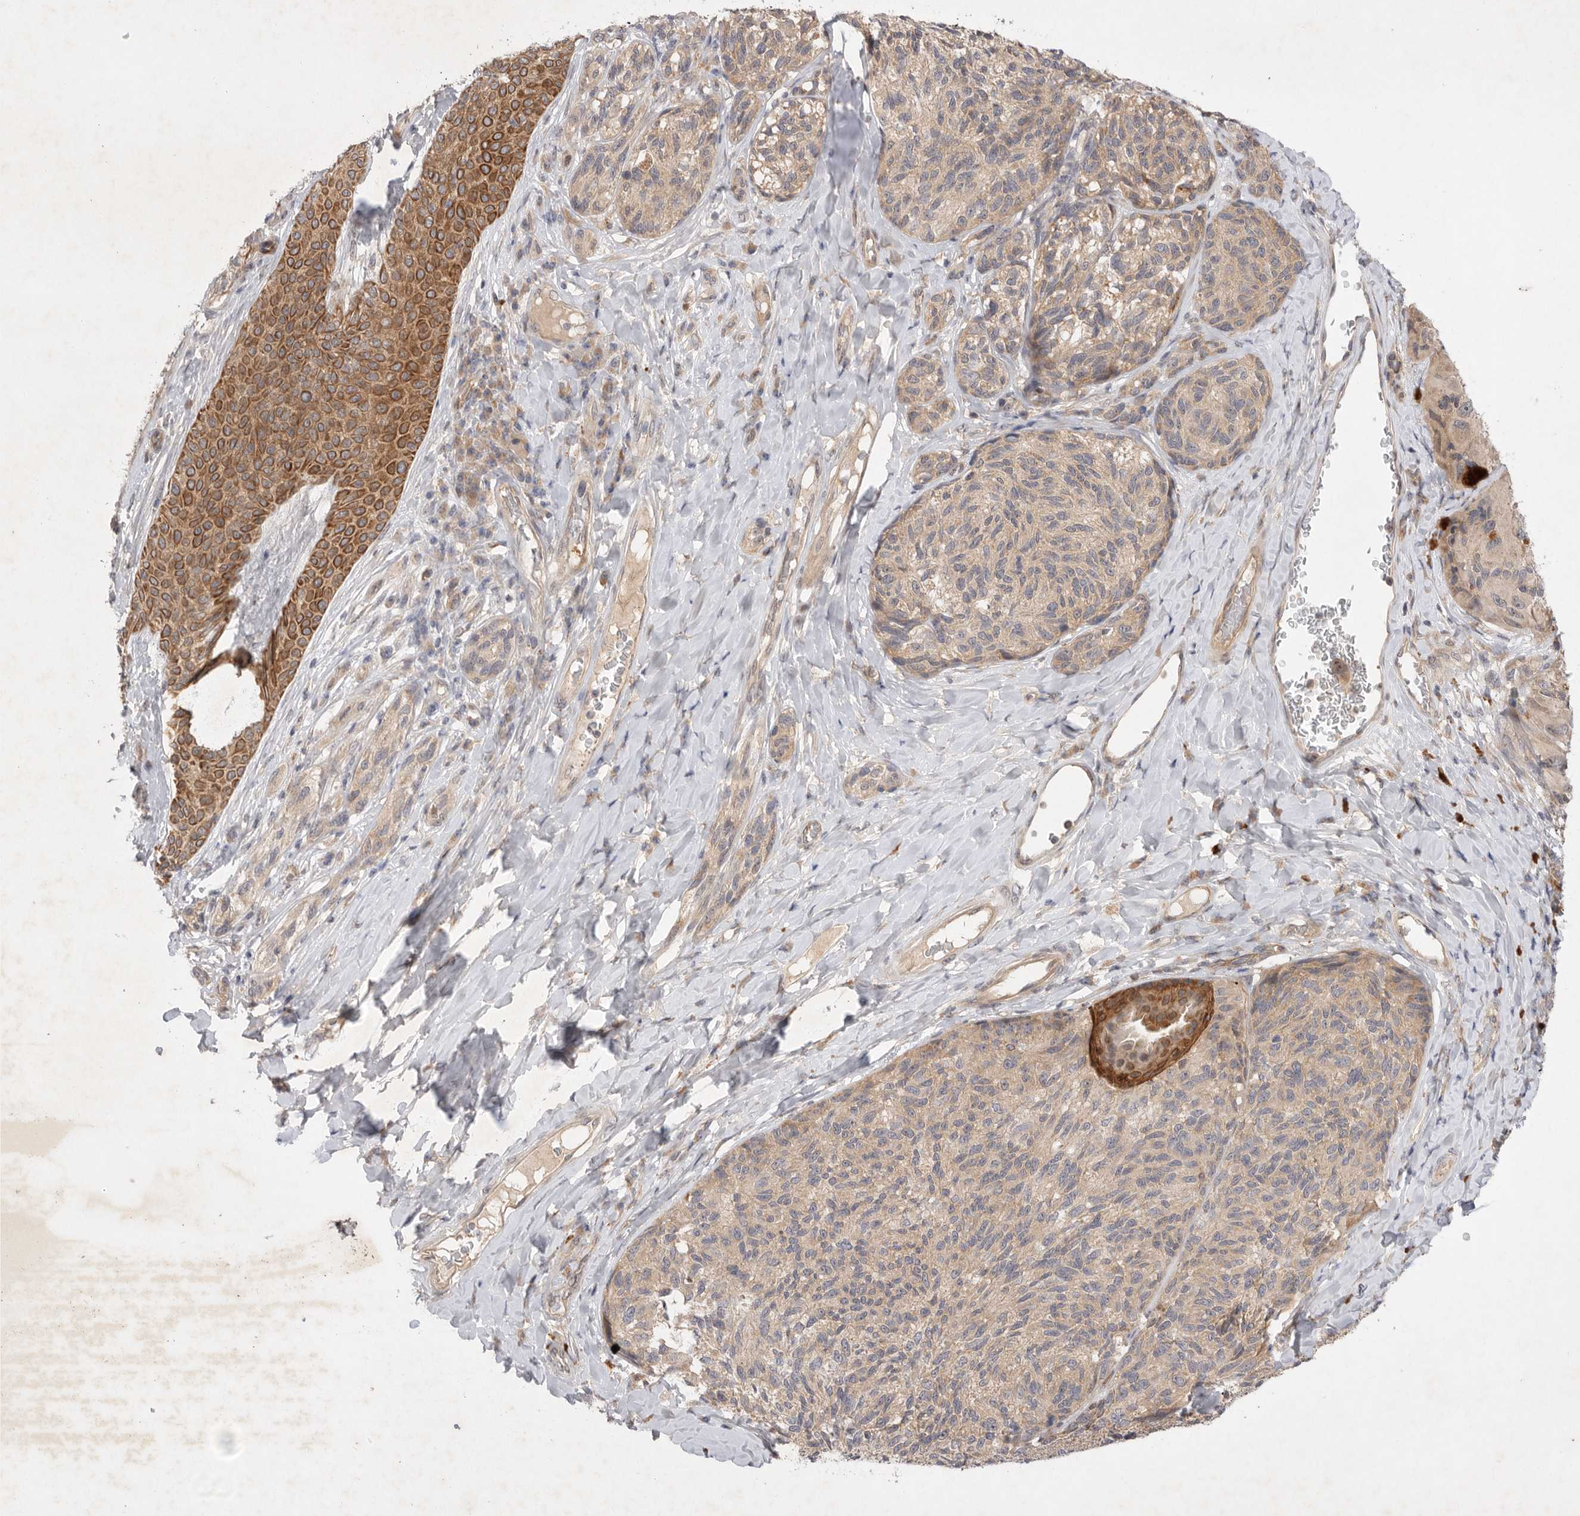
{"staining": {"intensity": "weak", "quantity": ">75%", "location": "cytoplasmic/membranous"}, "tissue": "melanoma", "cell_type": "Tumor cells", "image_type": "cancer", "snomed": [{"axis": "morphology", "description": "Malignant melanoma, NOS"}, {"axis": "topography", "description": "Skin"}], "caption": "Immunohistochemistry (IHC) of malignant melanoma exhibits low levels of weak cytoplasmic/membranous staining in approximately >75% of tumor cells. (DAB (3,3'-diaminobenzidine) IHC, brown staining for protein, blue staining for nuclei).", "gene": "PTPDC1", "patient": {"sex": "female", "age": 73}}